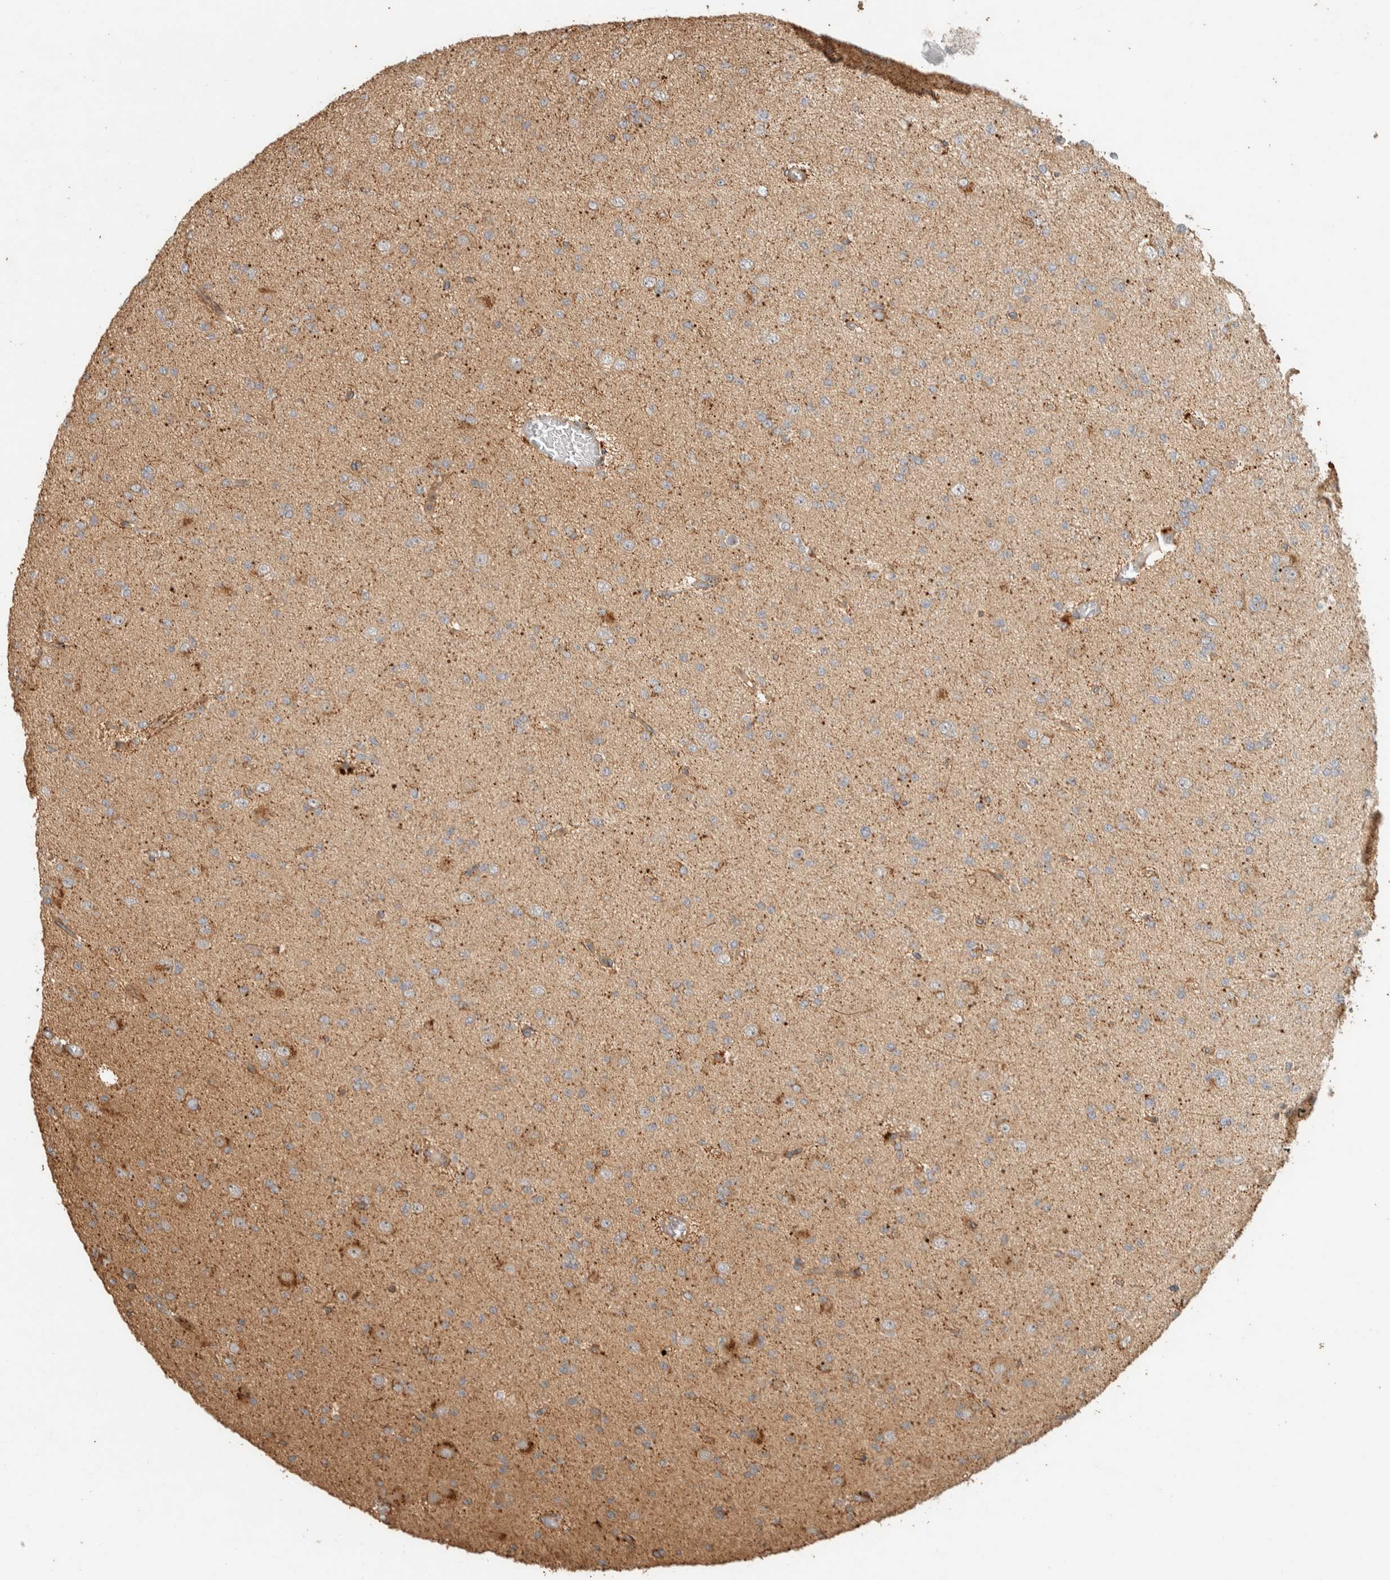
{"staining": {"intensity": "weak", "quantity": "<25%", "location": "cytoplasmic/membranous"}, "tissue": "glioma", "cell_type": "Tumor cells", "image_type": "cancer", "snomed": [{"axis": "morphology", "description": "Glioma, malignant, Low grade"}, {"axis": "topography", "description": "Brain"}], "caption": "Tumor cells are negative for protein expression in human malignant low-grade glioma.", "gene": "EXOC7", "patient": {"sex": "female", "age": 22}}